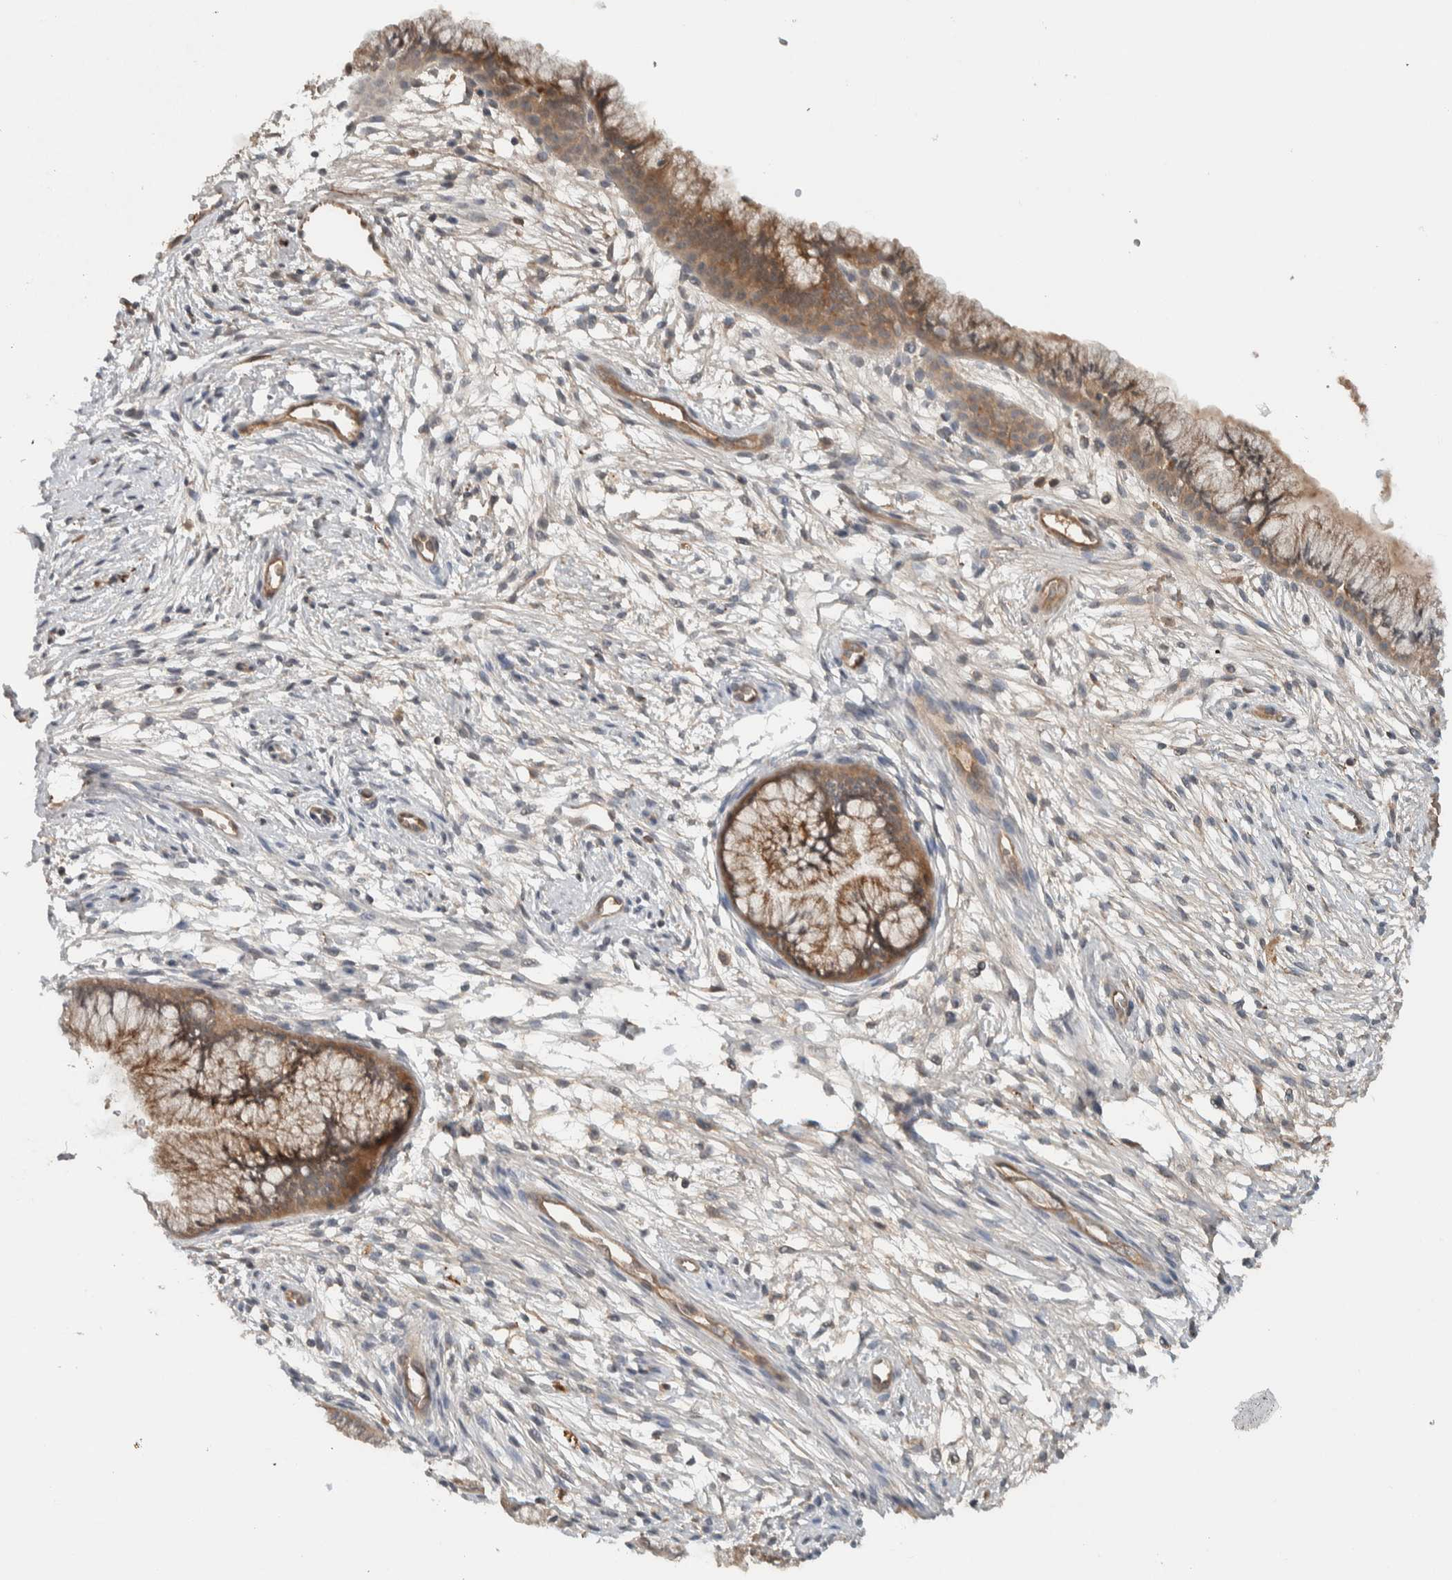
{"staining": {"intensity": "moderate", "quantity": ">75%", "location": "cytoplasmic/membranous"}, "tissue": "cervix", "cell_type": "Glandular cells", "image_type": "normal", "snomed": [{"axis": "morphology", "description": "Normal tissue, NOS"}, {"axis": "topography", "description": "Cervix"}], "caption": "Immunohistochemistry (IHC) (DAB (3,3'-diaminobenzidine)) staining of unremarkable human cervix reveals moderate cytoplasmic/membranous protein positivity in approximately >75% of glandular cells. Using DAB (3,3'-diaminobenzidine) (brown) and hematoxylin (blue) stains, captured at high magnification using brightfield microscopy.", "gene": "ARMC7", "patient": {"sex": "female", "age": 39}}